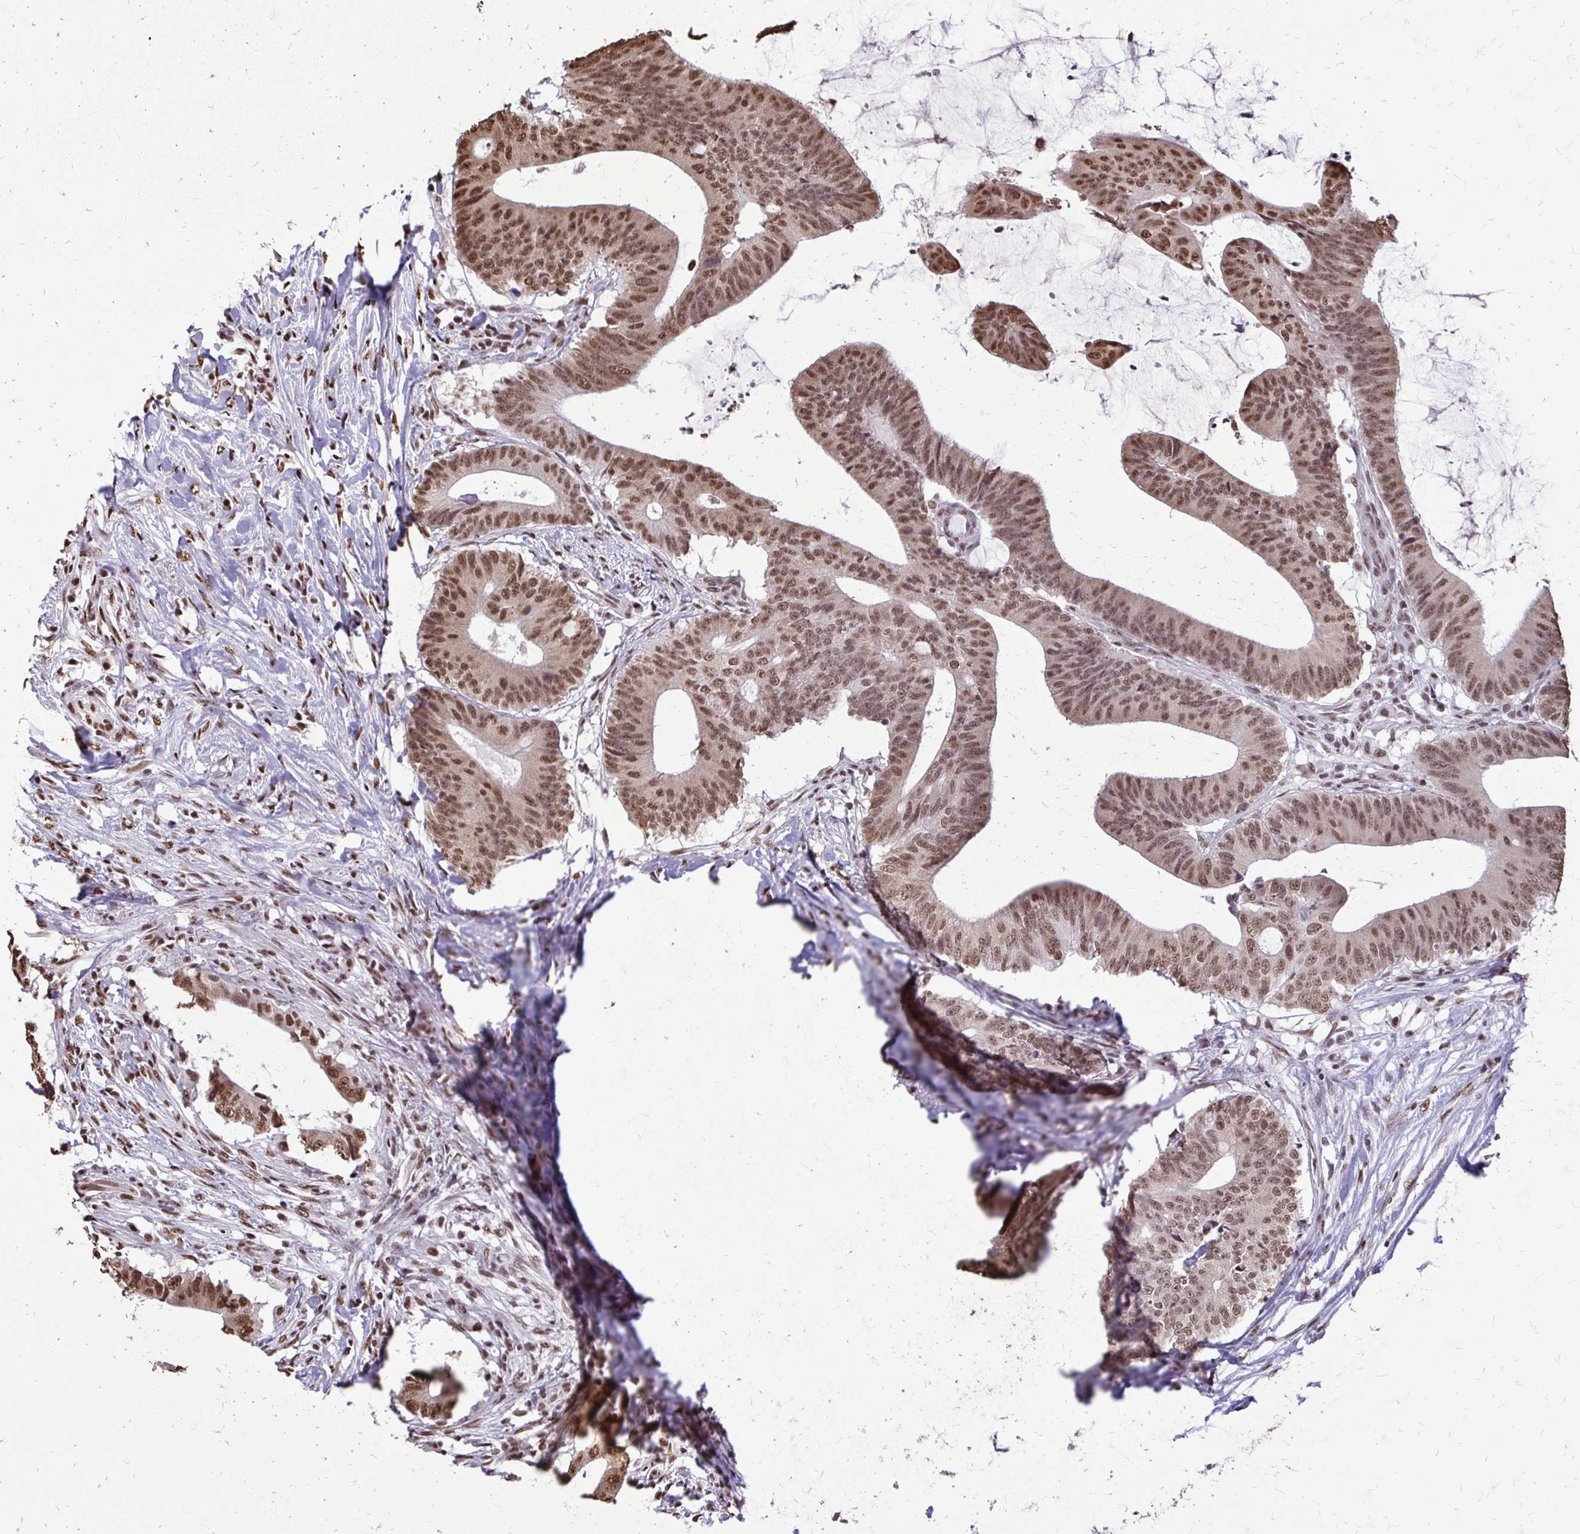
{"staining": {"intensity": "moderate", "quantity": ">75%", "location": "nuclear"}, "tissue": "colorectal cancer", "cell_type": "Tumor cells", "image_type": "cancer", "snomed": [{"axis": "morphology", "description": "Adenocarcinoma, NOS"}, {"axis": "topography", "description": "Colon"}], "caption": "A medium amount of moderate nuclear expression is present in approximately >75% of tumor cells in colorectal cancer (adenocarcinoma) tissue.", "gene": "SNRPA", "patient": {"sex": "female", "age": 43}}